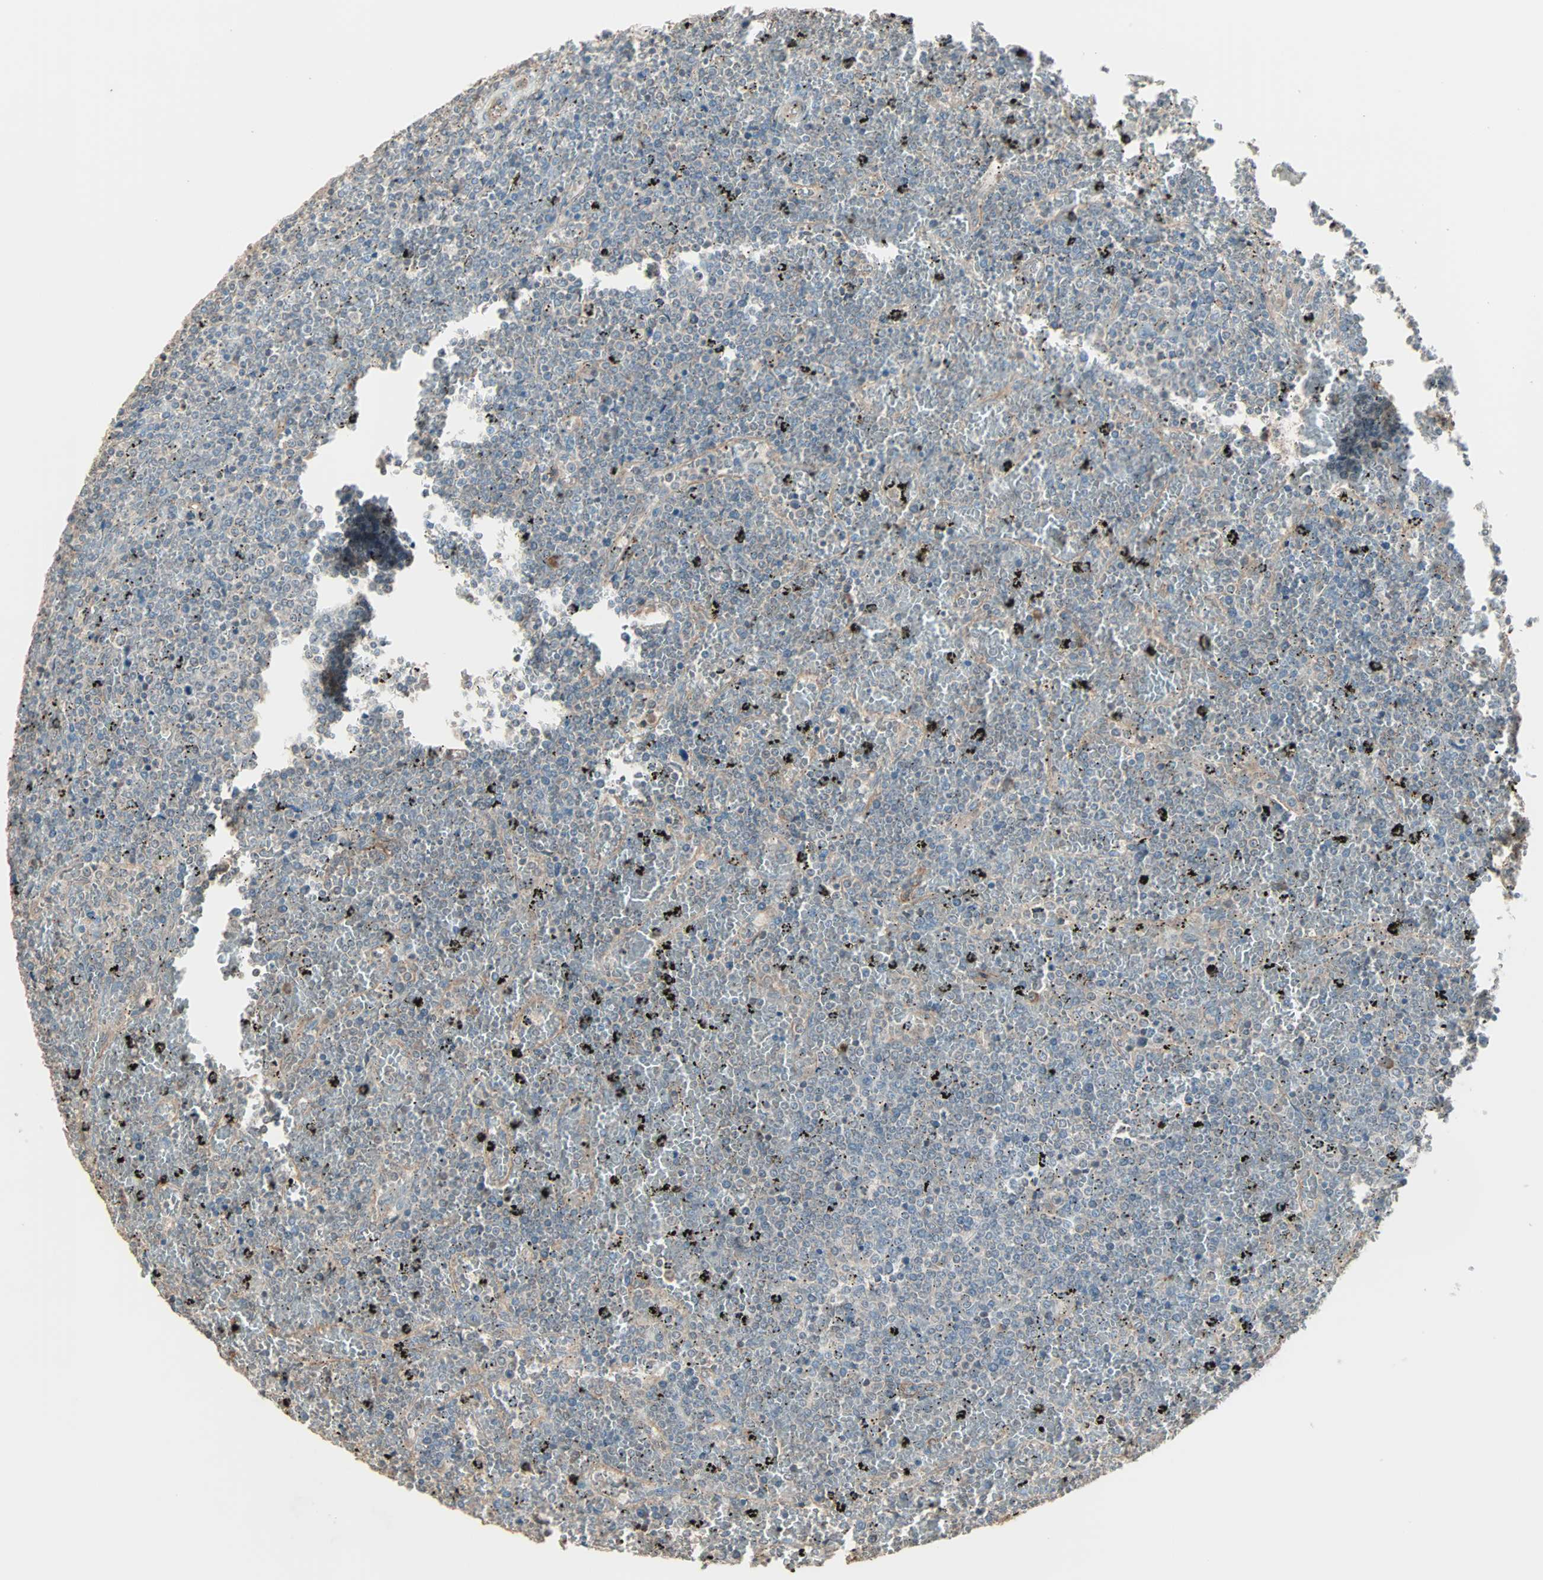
{"staining": {"intensity": "negative", "quantity": "none", "location": "none"}, "tissue": "lymphoma", "cell_type": "Tumor cells", "image_type": "cancer", "snomed": [{"axis": "morphology", "description": "Malignant lymphoma, non-Hodgkin's type, Low grade"}, {"axis": "topography", "description": "Spleen"}], "caption": "This is an IHC image of human lymphoma. There is no staining in tumor cells.", "gene": "GALNT3", "patient": {"sex": "female", "age": 77}}